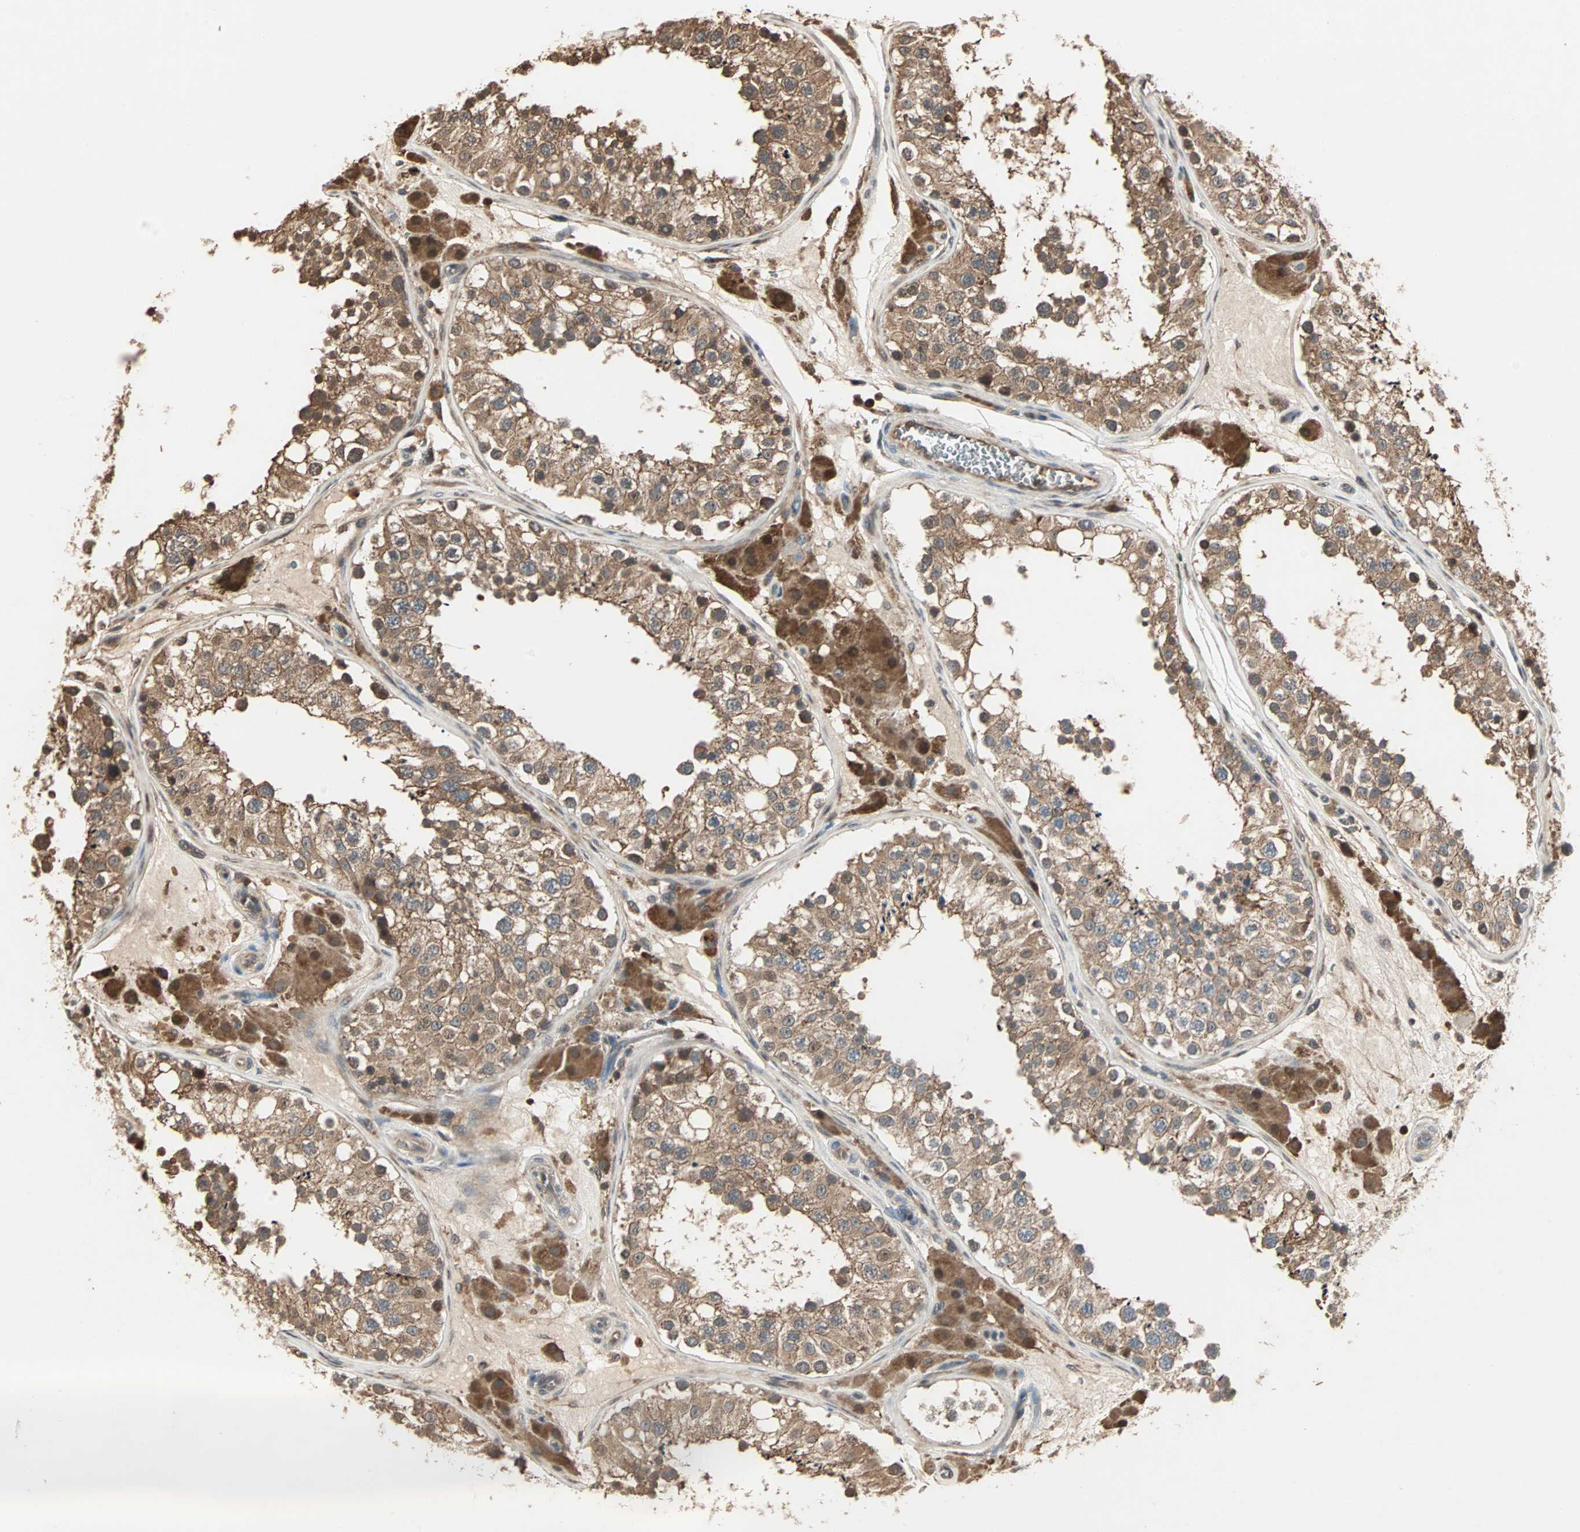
{"staining": {"intensity": "moderate", "quantity": ">75%", "location": "cytoplasmic/membranous"}, "tissue": "testis", "cell_type": "Cells in seminiferous ducts", "image_type": "normal", "snomed": [{"axis": "morphology", "description": "Normal tissue, NOS"}, {"axis": "topography", "description": "Testis"}], "caption": "Immunohistochemistry image of normal testis stained for a protein (brown), which exhibits medium levels of moderate cytoplasmic/membranous expression in about >75% of cells in seminiferous ducts.", "gene": "DRG2", "patient": {"sex": "male", "age": 26}}